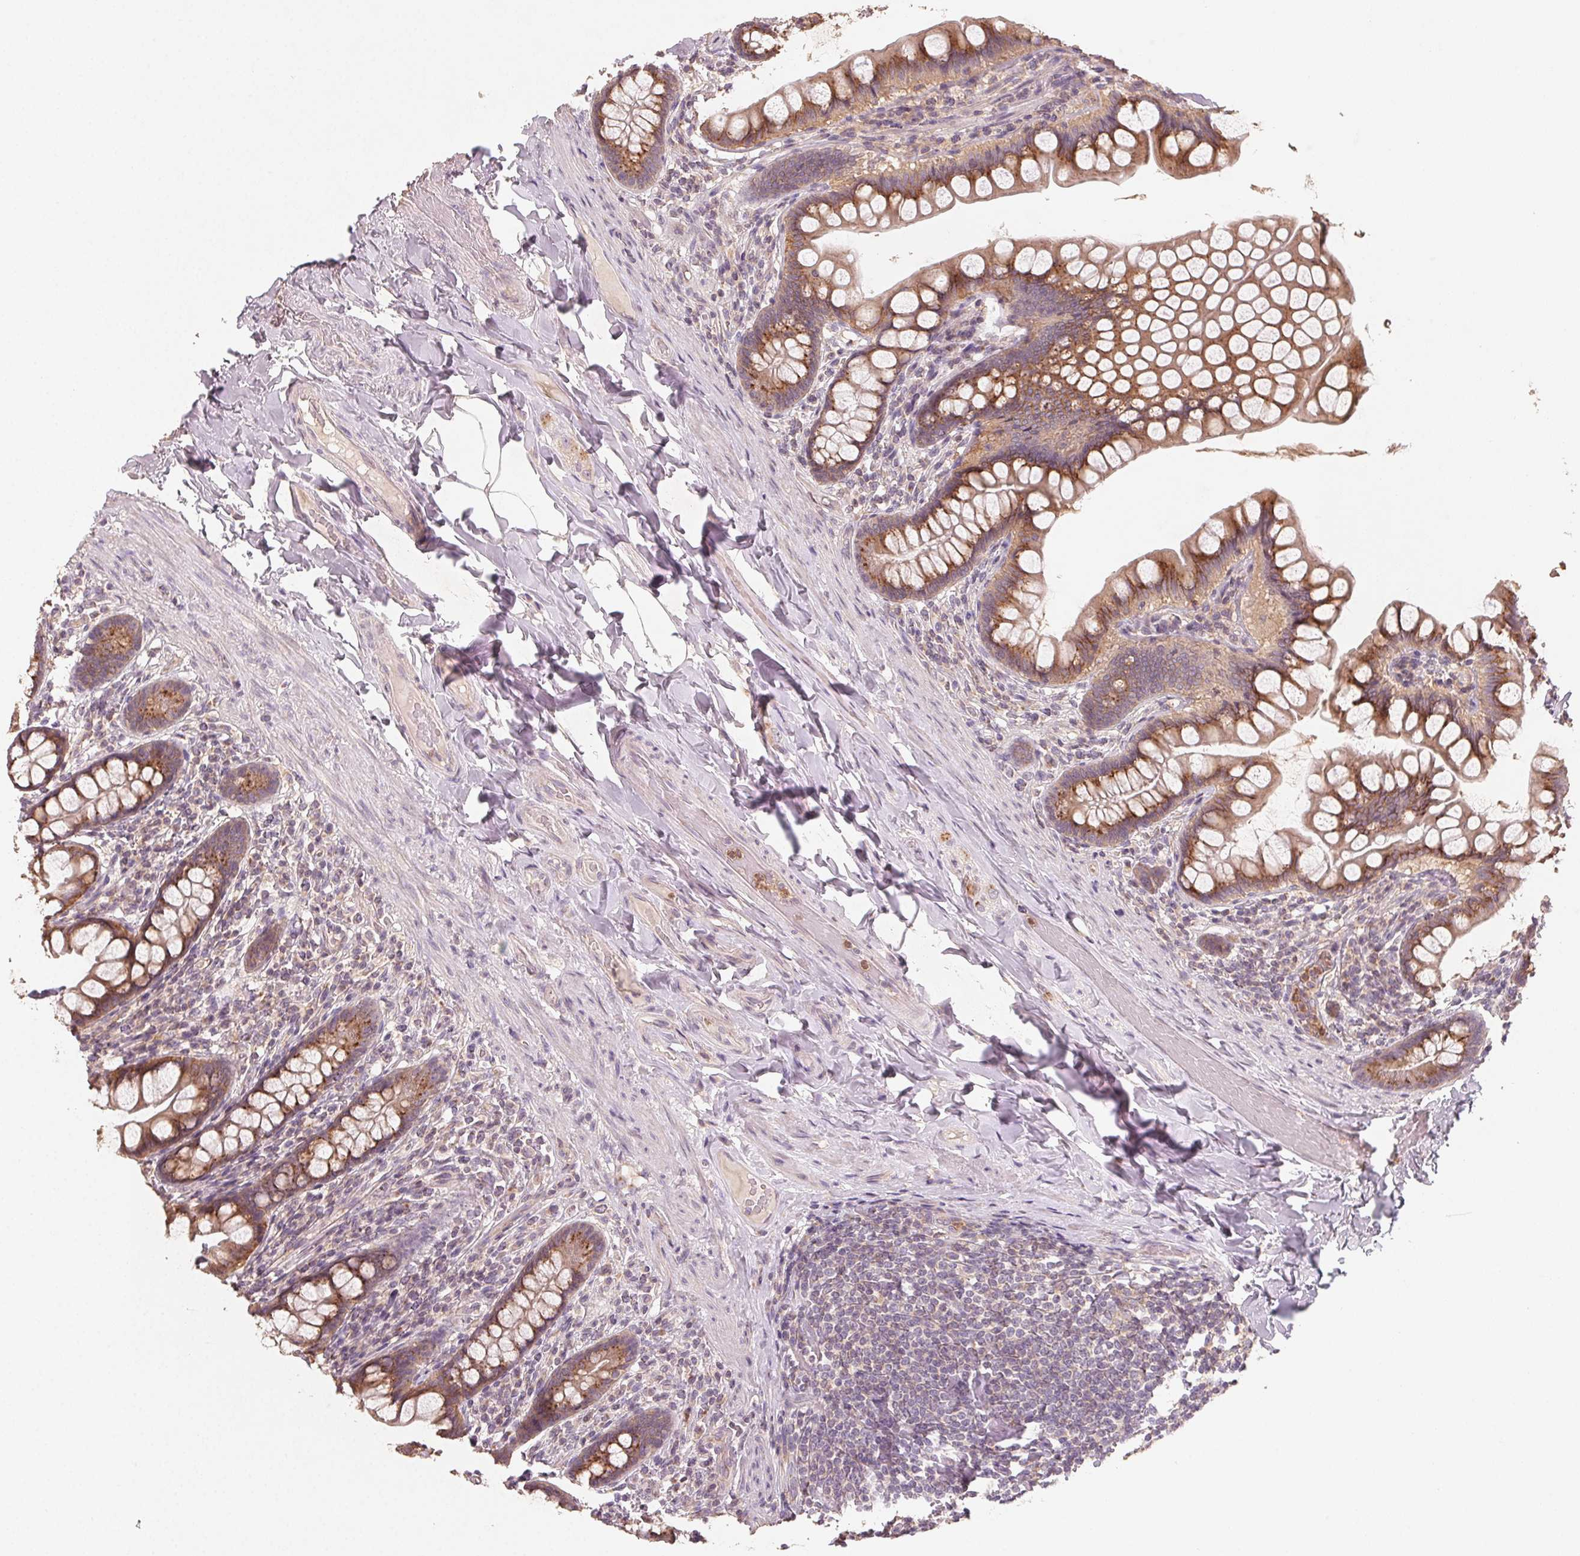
{"staining": {"intensity": "moderate", "quantity": ">75%", "location": "cytoplasmic/membranous"}, "tissue": "small intestine", "cell_type": "Glandular cells", "image_type": "normal", "snomed": [{"axis": "morphology", "description": "Normal tissue, NOS"}, {"axis": "topography", "description": "Small intestine"}], "caption": "A micrograph of human small intestine stained for a protein shows moderate cytoplasmic/membranous brown staining in glandular cells.", "gene": "AP1S1", "patient": {"sex": "male", "age": 70}}